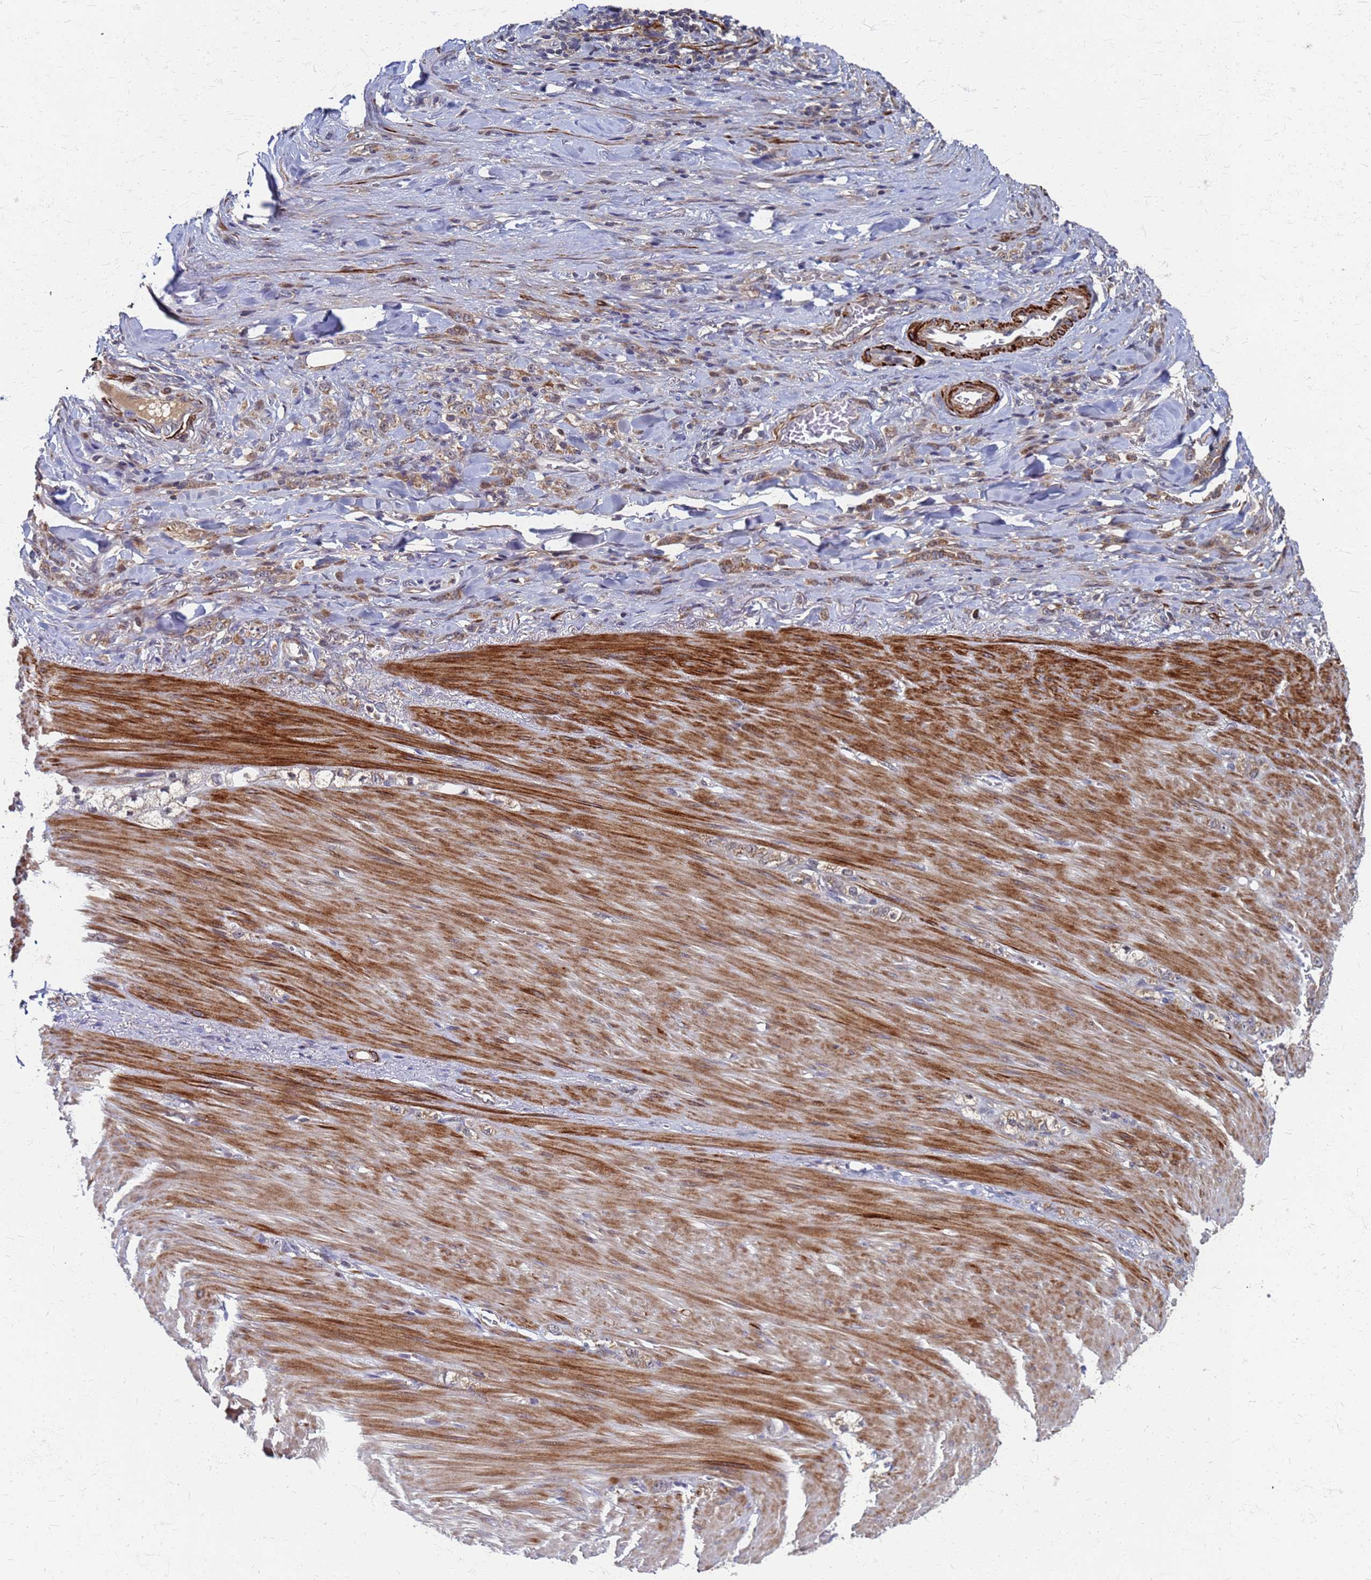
{"staining": {"intensity": "weak", "quantity": ">75%", "location": "cytoplasmic/membranous"}, "tissue": "stomach cancer", "cell_type": "Tumor cells", "image_type": "cancer", "snomed": [{"axis": "morphology", "description": "Normal tissue, NOS"}, {"axis": "morphology", "description": "Adenocarcinoma, NOS"}, {"axis": "topography", "description": "Stomach"}], "caption": "Immunohistochemical staining of human stomach adenocarcinoma displays low levels of weak cytoplasmic/membranous protein expression in about >75% of tumor cells.", "gene": "ATPAF1", "patient": {"sex": "male", "age": 82}}